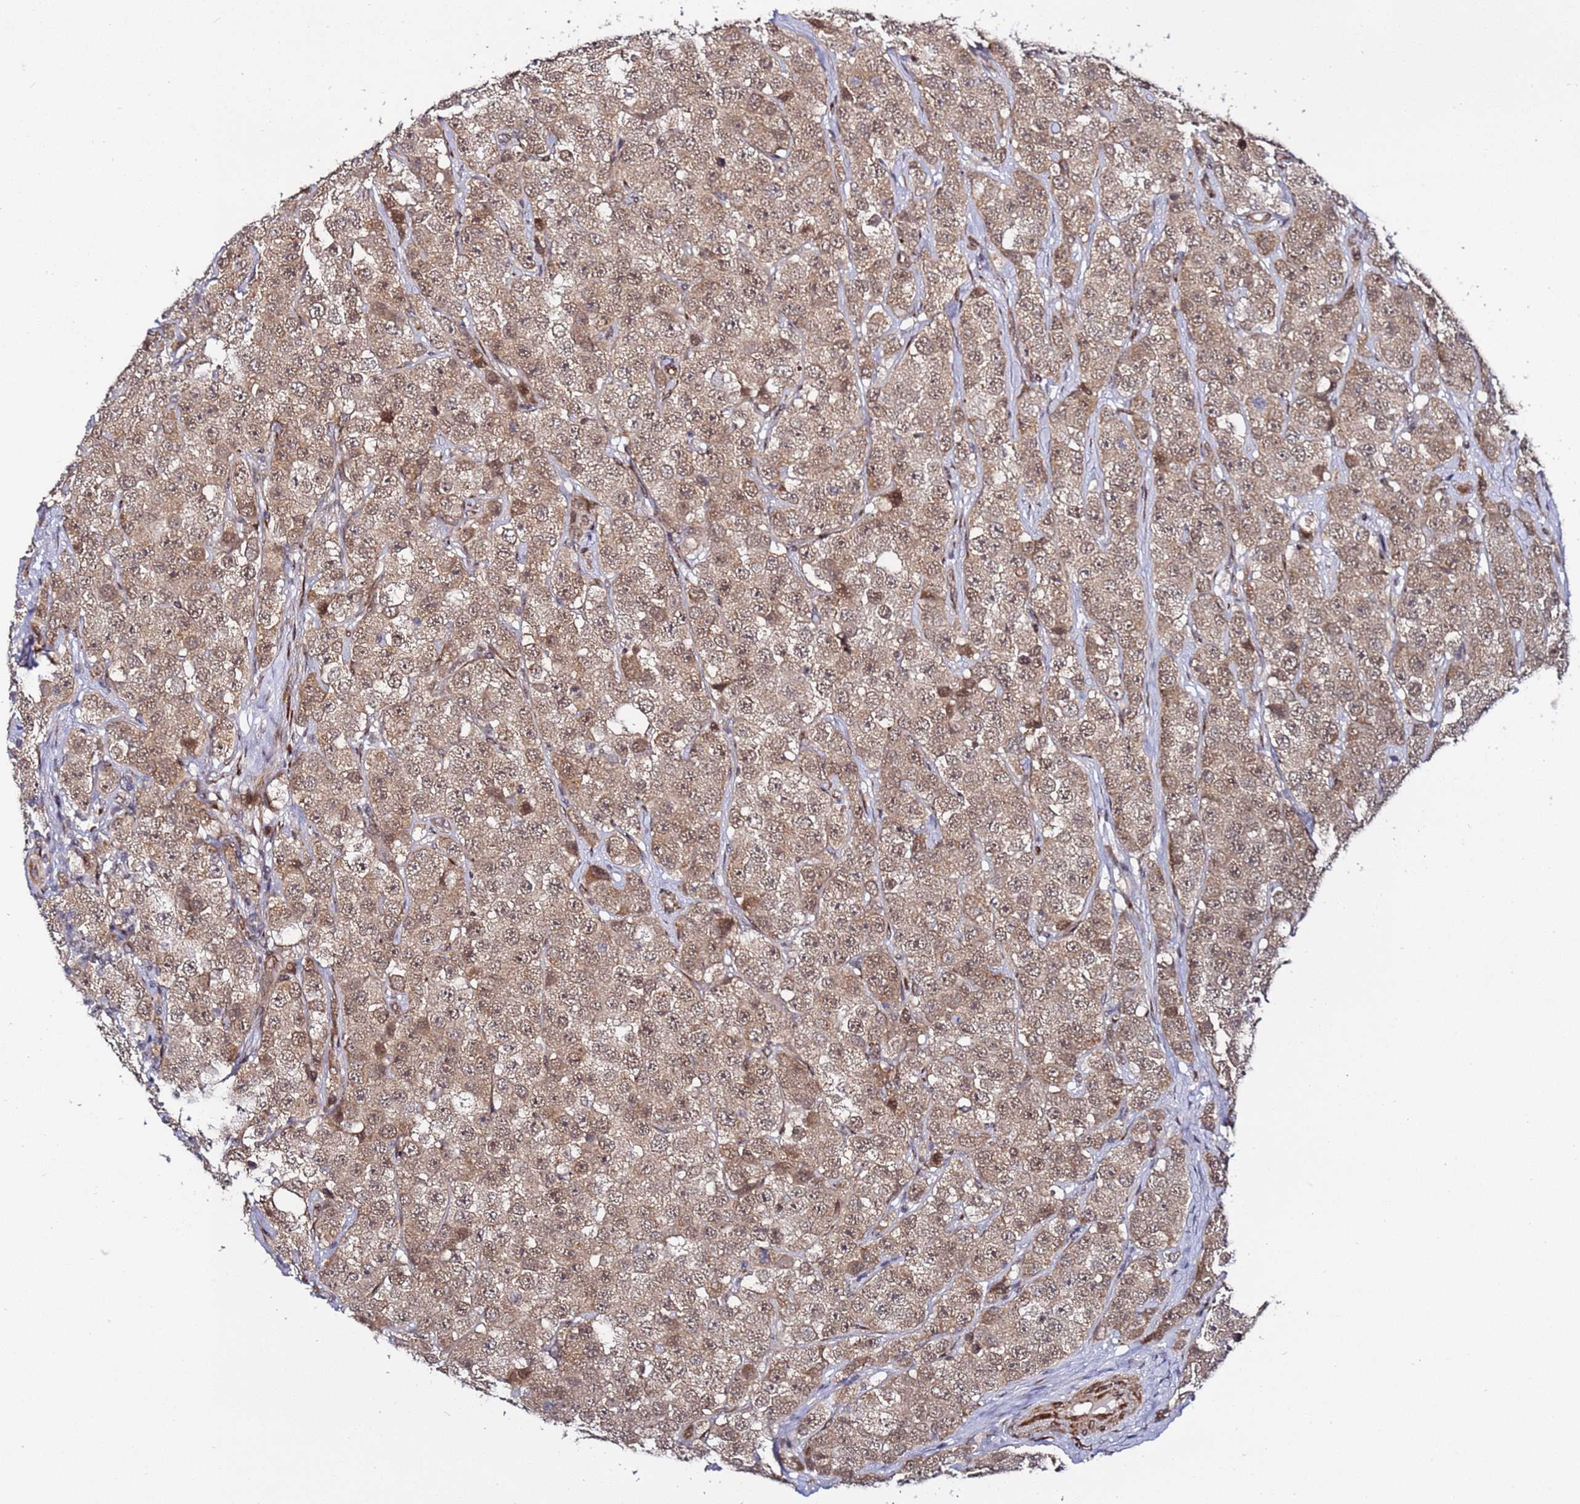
{"staining": {"intensity": "moderate", "quantity": ">75%", "location": "cytoplasmic/membranous,nuclear"}, "tissue": "testis cancer", "cell_type": "Tumor cells", "image_type": "cancer", "snomed": [{"axis": "morphology", "description": "Seminoma, NOS"}, {"axis": "topography", "description": "Testis"}], "caption": "A photomicrograph of human seminoma (testis) stained for a protein displays moderate cytoplasmic/membranous and nuclear brown staining in tumor cells. The staining was performed using DAB (3,3'-diaminobenzidine), with brown indicating positive protein expression. Nuclei are stained blue with hematoxylin.", "gene": "POLR2D", "patient": {"sex": "male", "age": 28}}